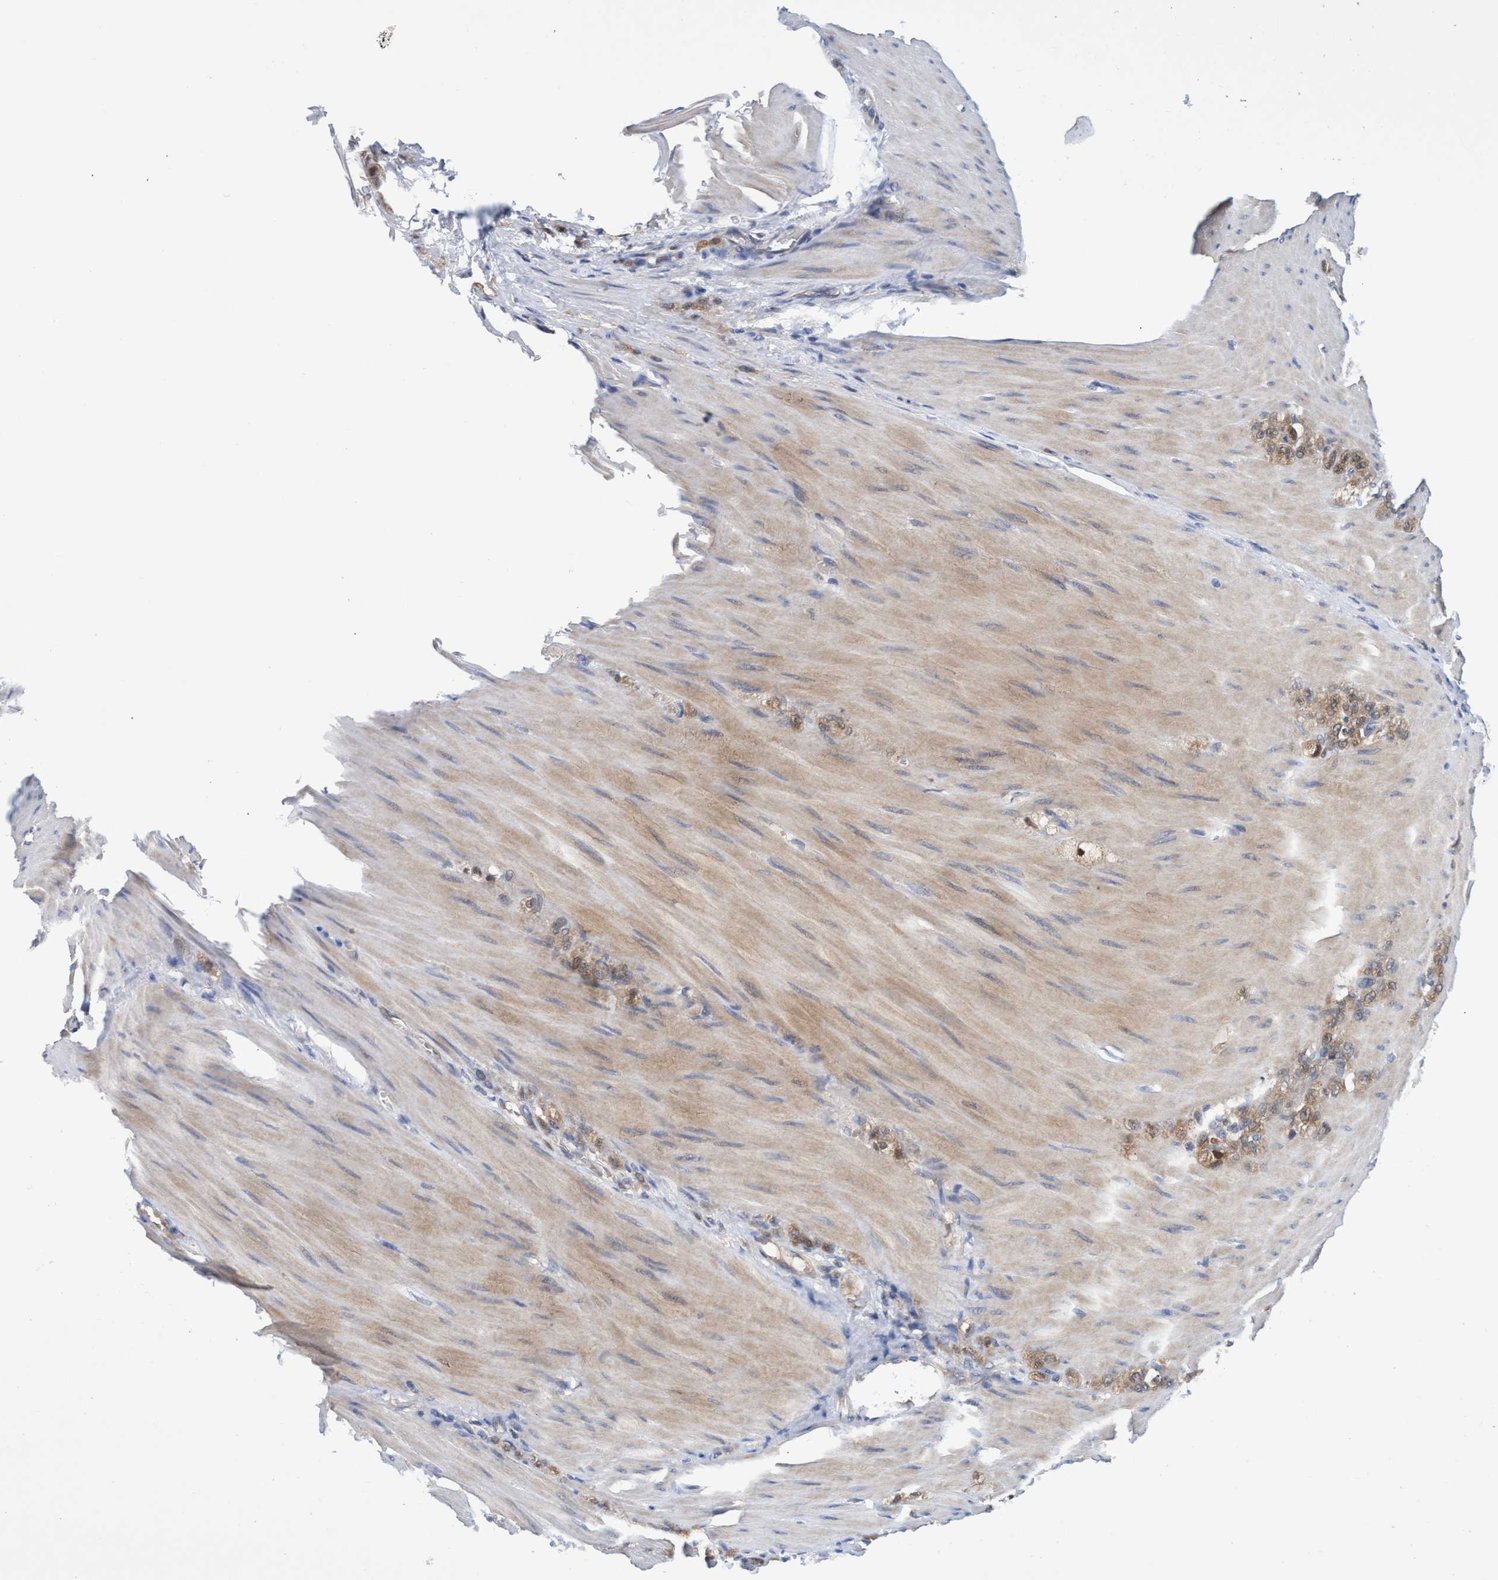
{"staining": {"intensity": "moderate", "quantity": ">75%", "location": "cytoplasmic/membranous"}, "tissue": "stomach cancer", "cell_type": "Tumor cells", "image_type": "cancer", "snomed": [{"axis": "morphology", "description": "Normal tissue, NOS"}, {"axis": "morphology", "description": "Adenocarcinoma, NOS"}, {"axis": "topography", "description": "Stomach"}], "caption": "Stomach adenocarcinoma tissue displays moderate cytoplasmic/membranous positivity in approximately >75% of tumor cells Immunohistochemistry stains the protein of interest in brown and the nuclei are stained blue.", "gene": "PNPO", "patient": {"sex": "male", "age": 82}}